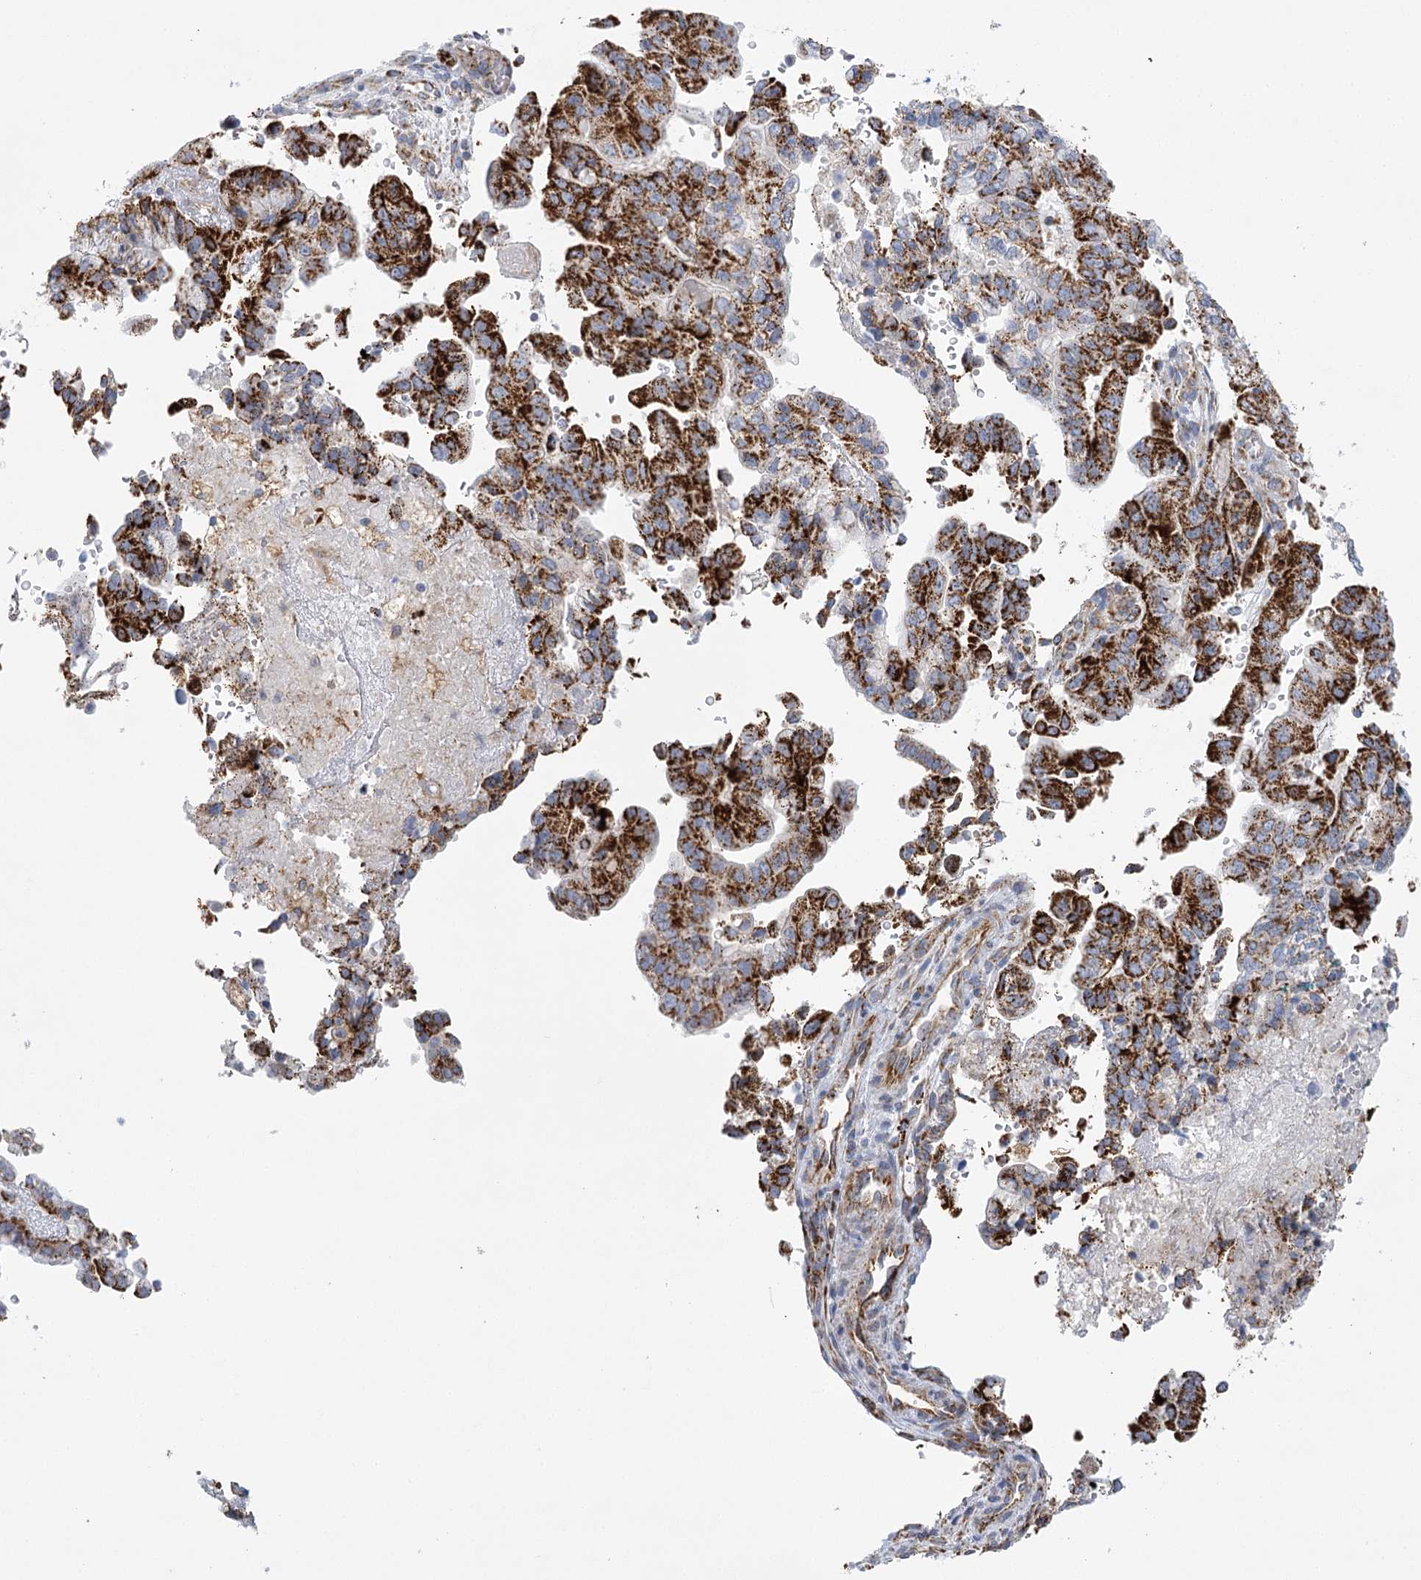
{"staining": {"intensity": "strong", "quantity": ">75%", "location": "cytoplasmic/membranous"}, "tissue": "pancreatic cancer", "cell_type": "Tumor cells", "image_type": "cancer", "snomed": [{"axis": "morphology", "description": "Adenocarcinoma, NOS"}, {"axis": "topography", "description": "Pancreas"}], "caption": "This histopathology image demonstrates immunohistochemistry (IHC) staining of human adenocarcinoma (pancreatic), with high strong cytoplasmic/membranous expression in approximately >75% of tumor cells.", "gene": "DHTKD1", "patient": {"sex": "male", "age": 51}}